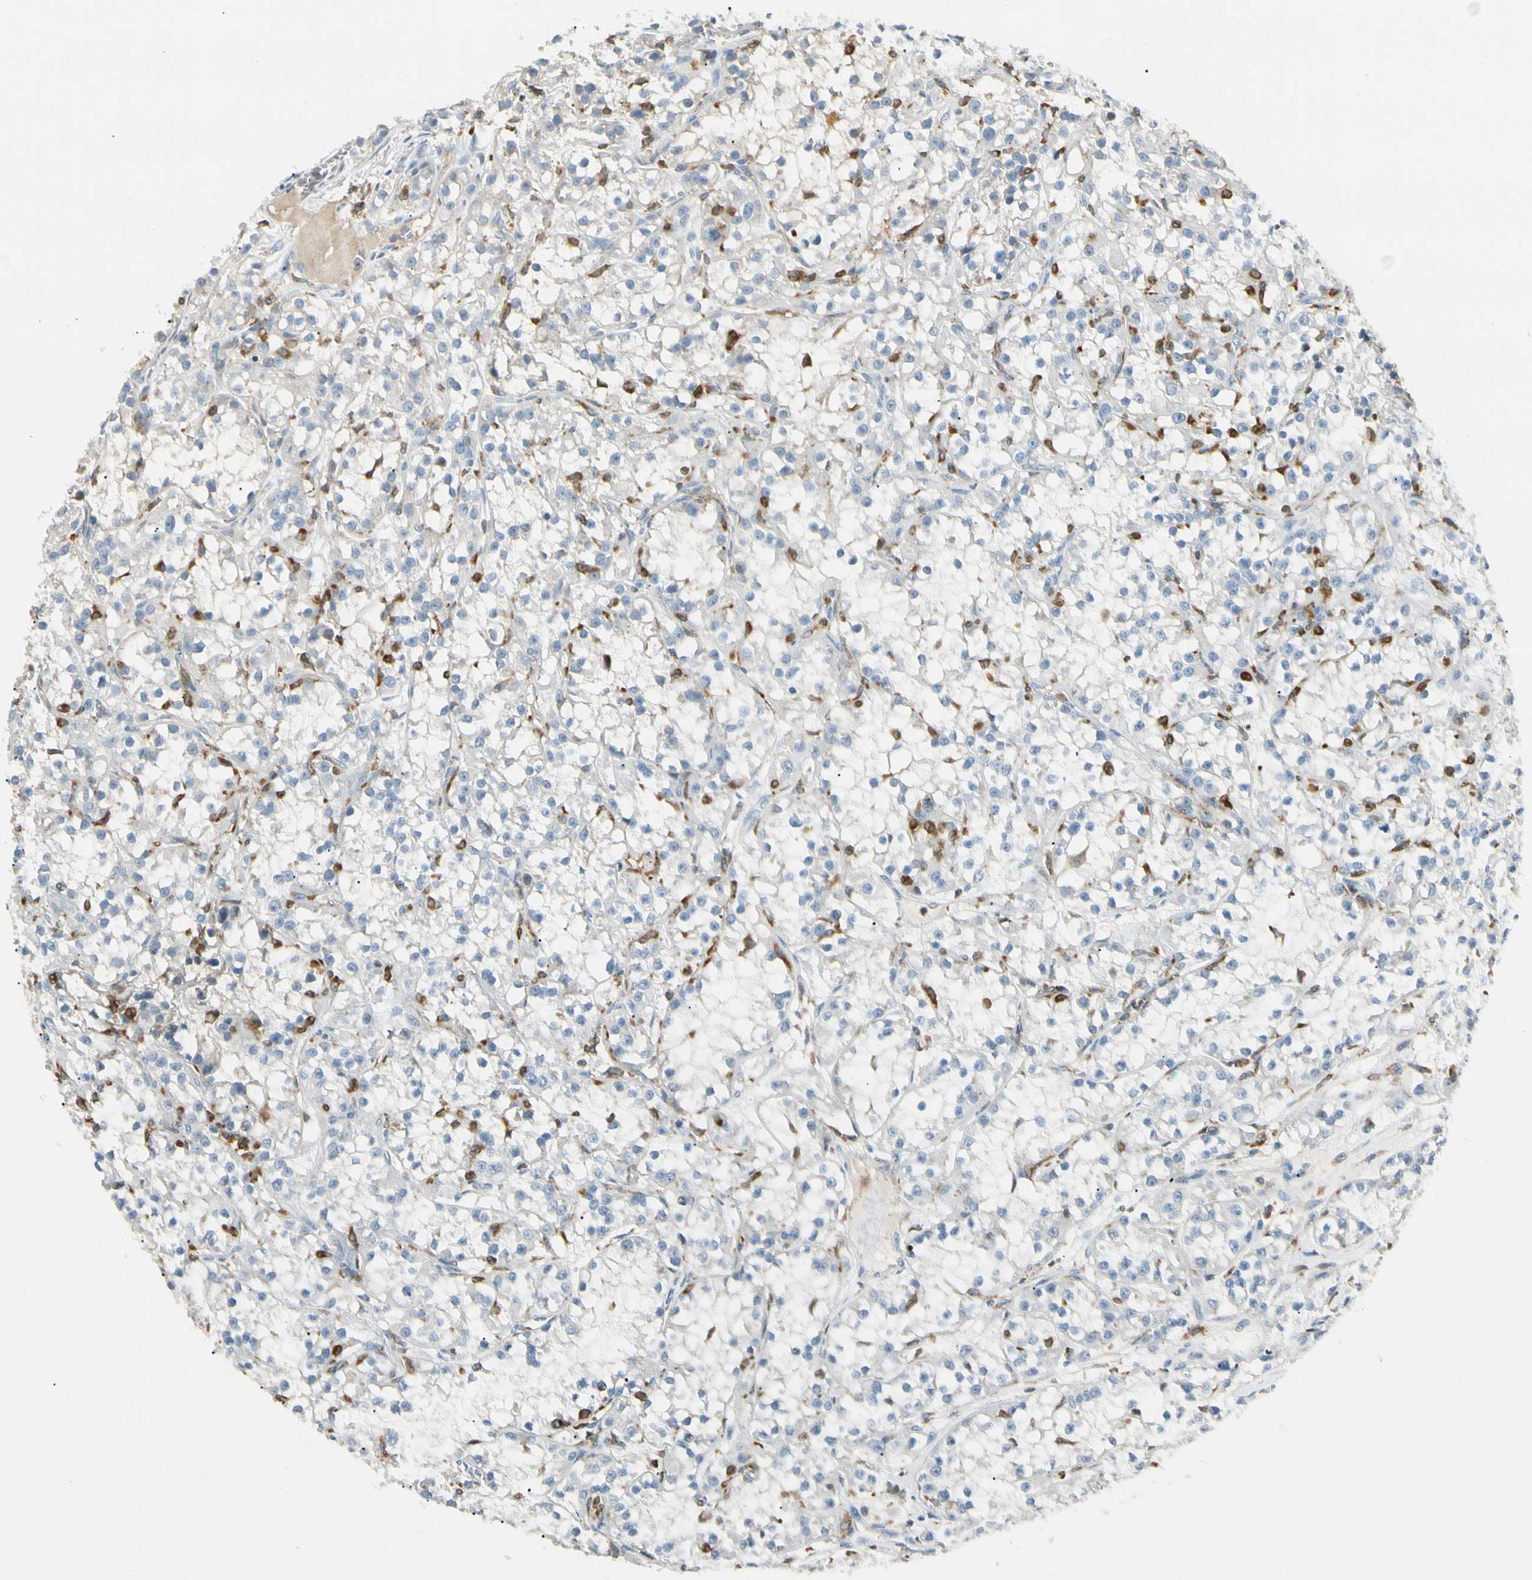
{"staining": {"intensity": "negative", "quantity": "none", "location": "none"}, "tissue": "renal cancer", "cell_type": "Tumor cells", "image_type": "cancer", "snomed": [{"axis": "morphology", "description": "Adenocarcinoma, NOS"}, {"axis": "topography", "description": "Kidney"}], "caption": "A photomicrograph of human renal cancer is negative for staining in tumor cells.", "gene": "LPCAT2", "patient": {"sex": "female", "age": 52}}